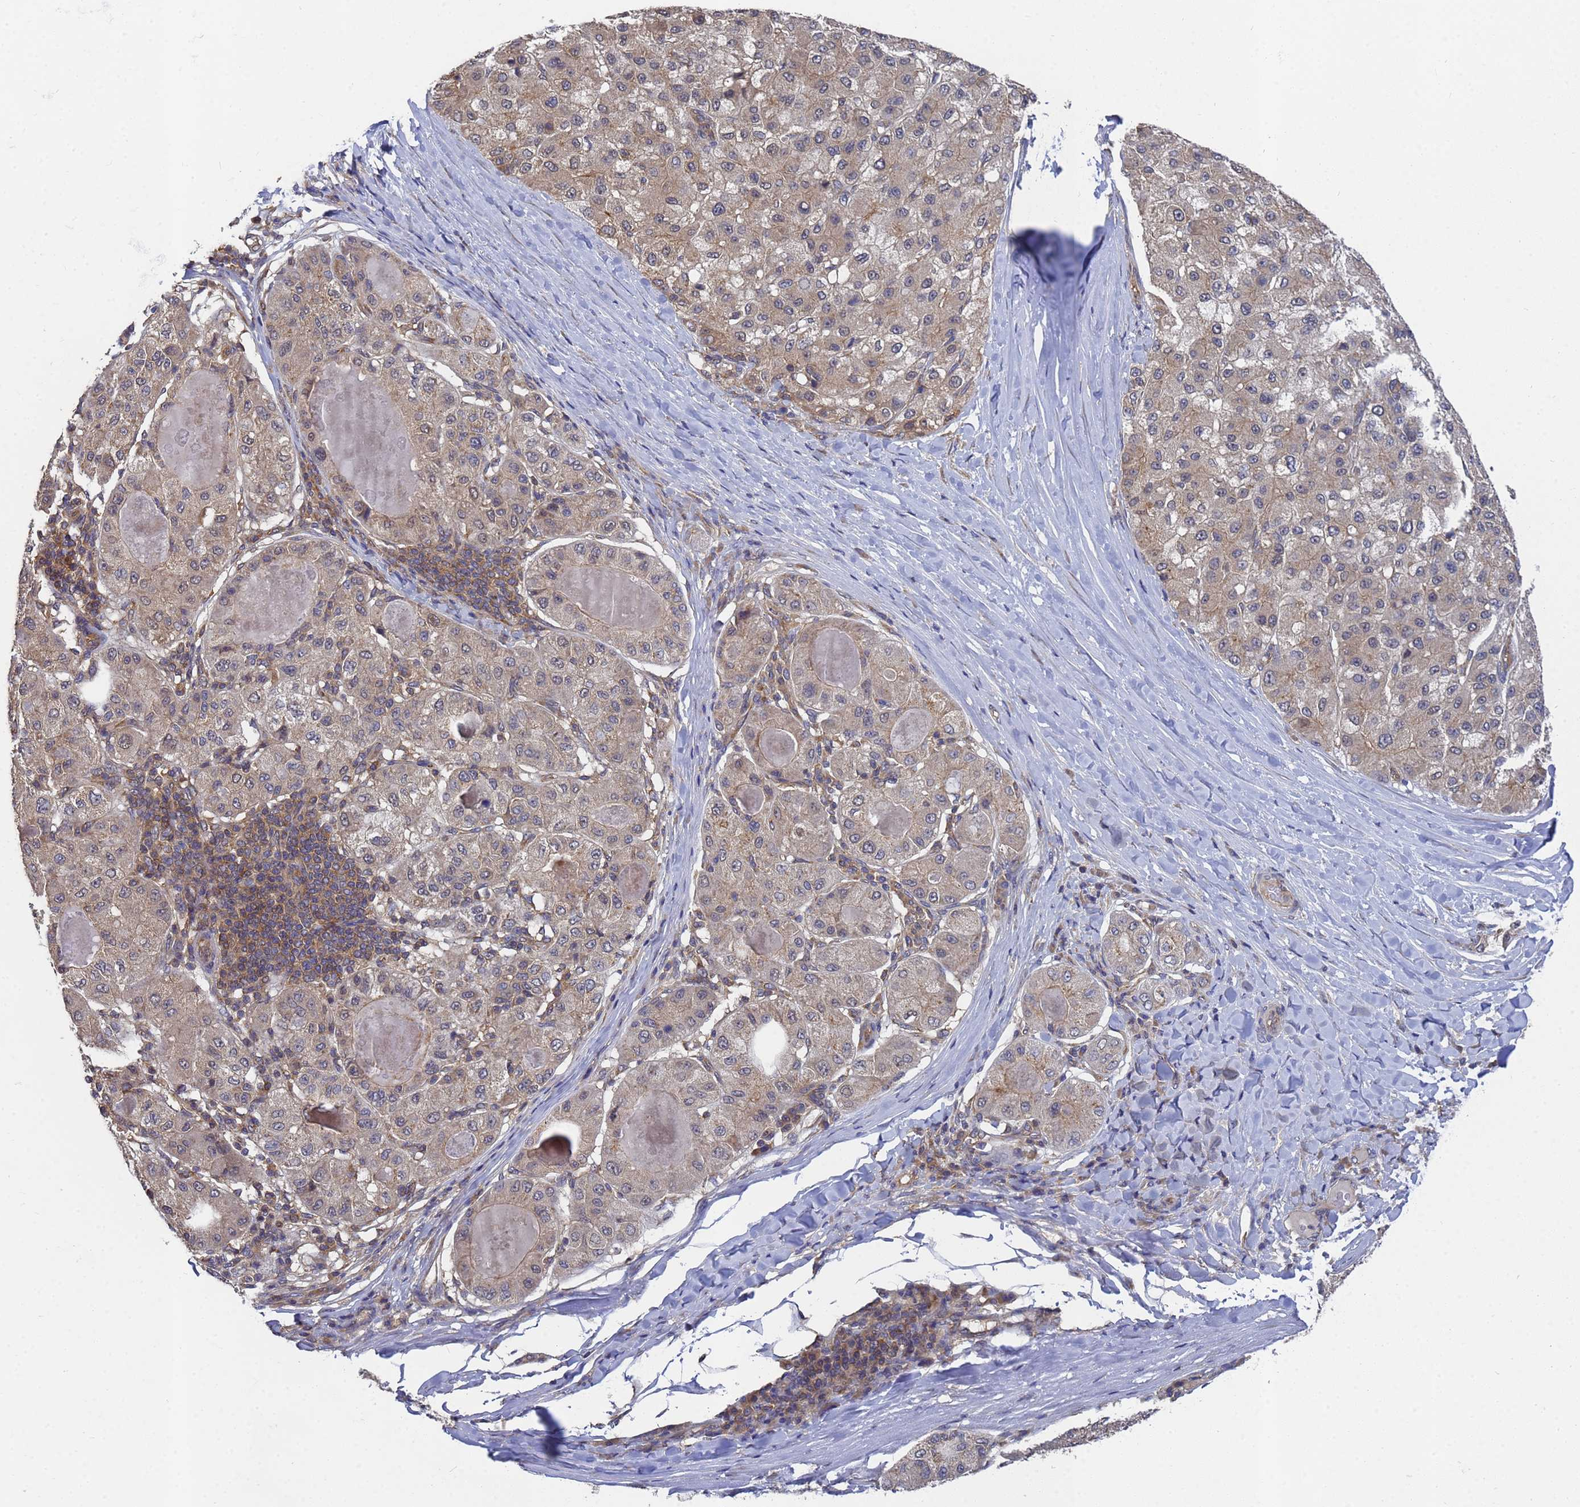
{"staining": {"intensity": "weak", "quantity": "25%-75%", "location": "cytoplasmic/membranous"}, "tissue": "liver cancer", "cell_type": "Tumor cells", "image_type": "cancer", "snomed": [{"axis": "morphology", "description": "Carcinoma, Hepatocellular, NOS"}, {"axis": "topography", "description": "Liver"}], "caption": "Weak cytoplasmic/membranous expression for a protein is seen in about 25%-75% of tumor cells of hepatocellular carcinoma (liver) using immunohistochemistry.", "gene": "ALS2CL", "patient": {"sex": "male", "age": 80}}